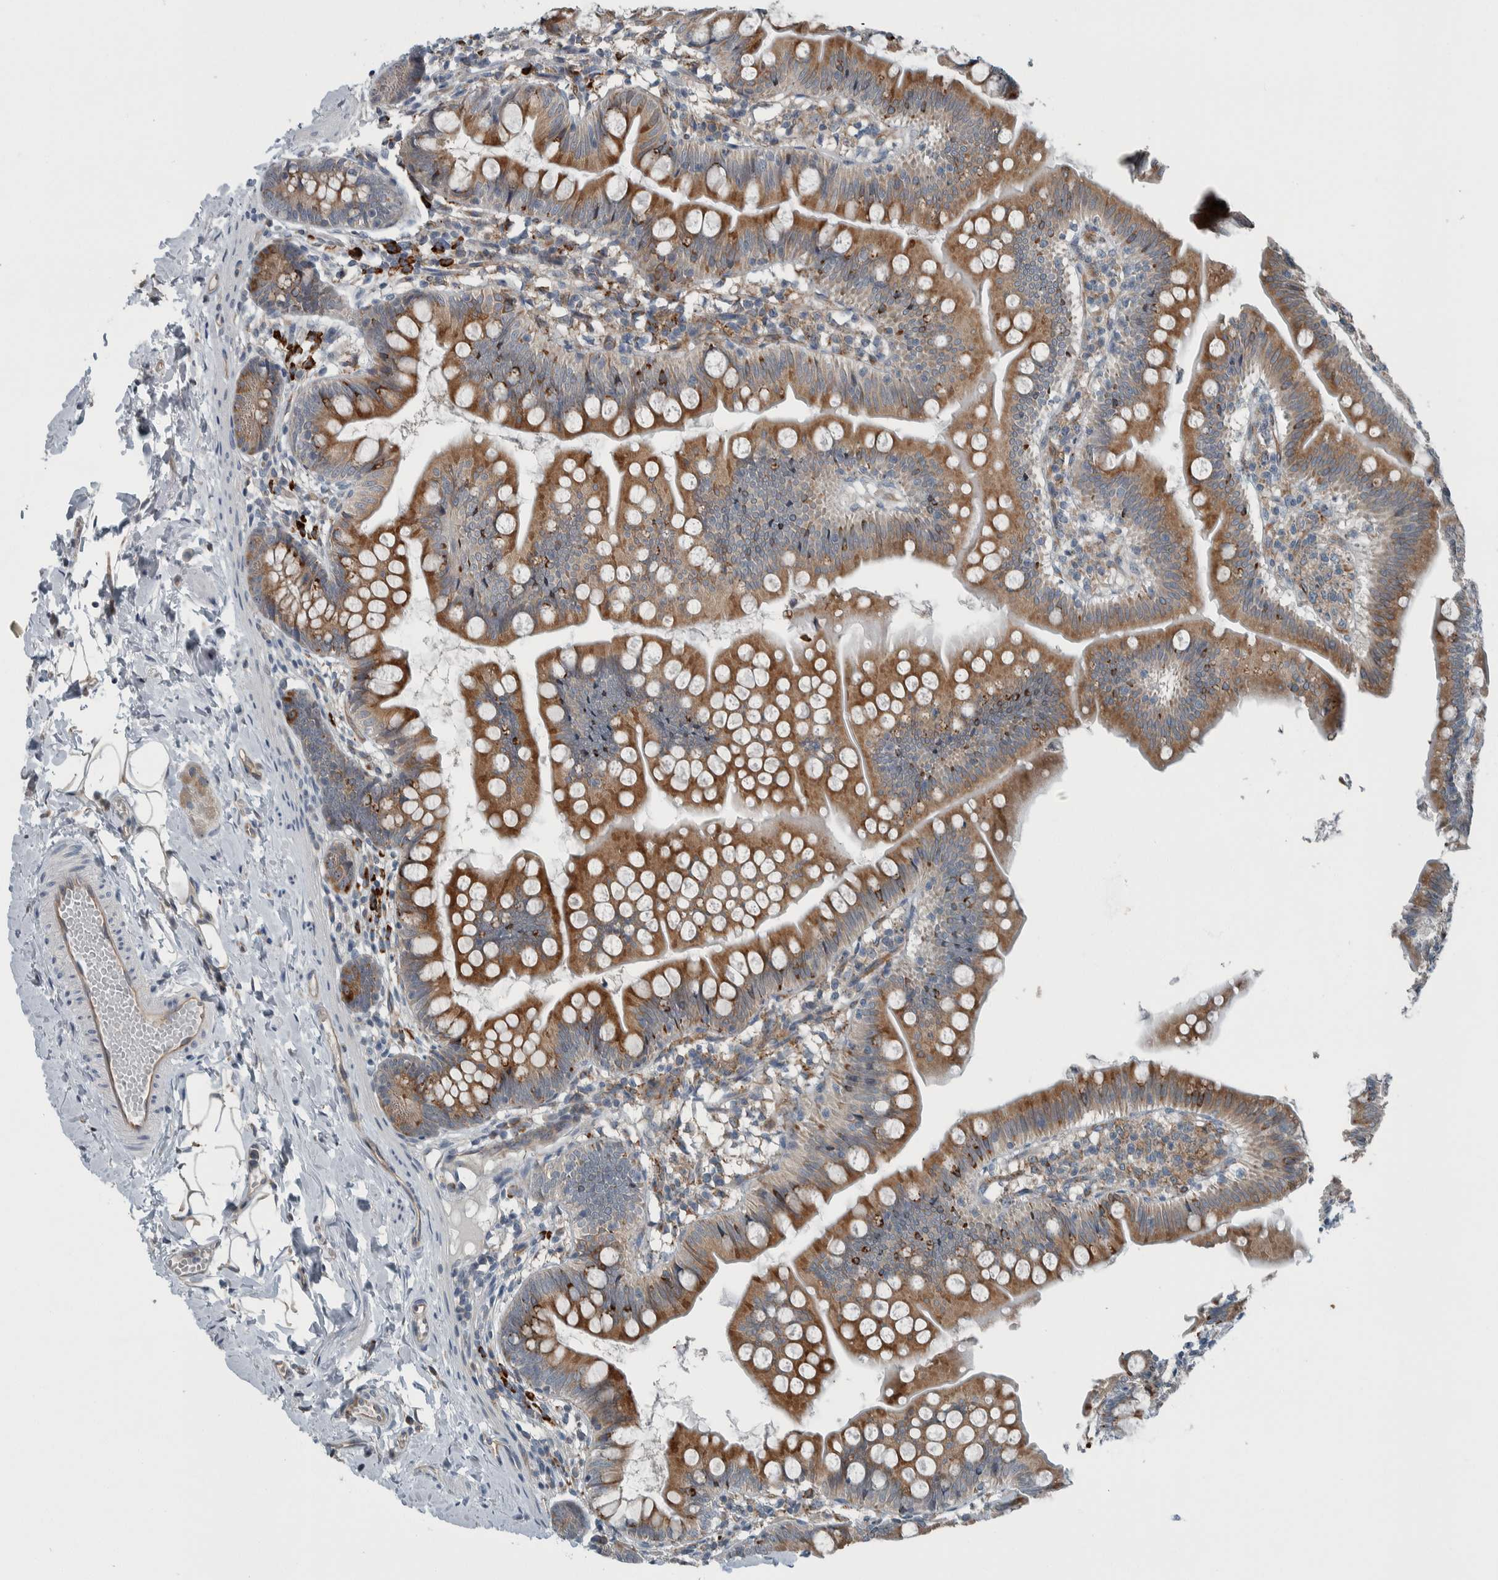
{"staining": {"intensity": "moderate", "quantity": ">75%", "location": "cytoplasmic/membranous"}, "tissue": "small intestine", "cell_type": "Glandular cells", "image_type": "normal", "snomed": [{"axis": "morphology", "description": "Normal tissue, NOS"}, {"axis": "topography", "description": "Small intestine"}], "caption": "Immunohistochemistry (IHC) (DAB) staining of normal human small intestine demonstrates moderate cytoplasmic/membranous protein staining in approximately >75% of glandular cells.", "gene": "USP25", "patient": {"sex": "male", "age": 7}}